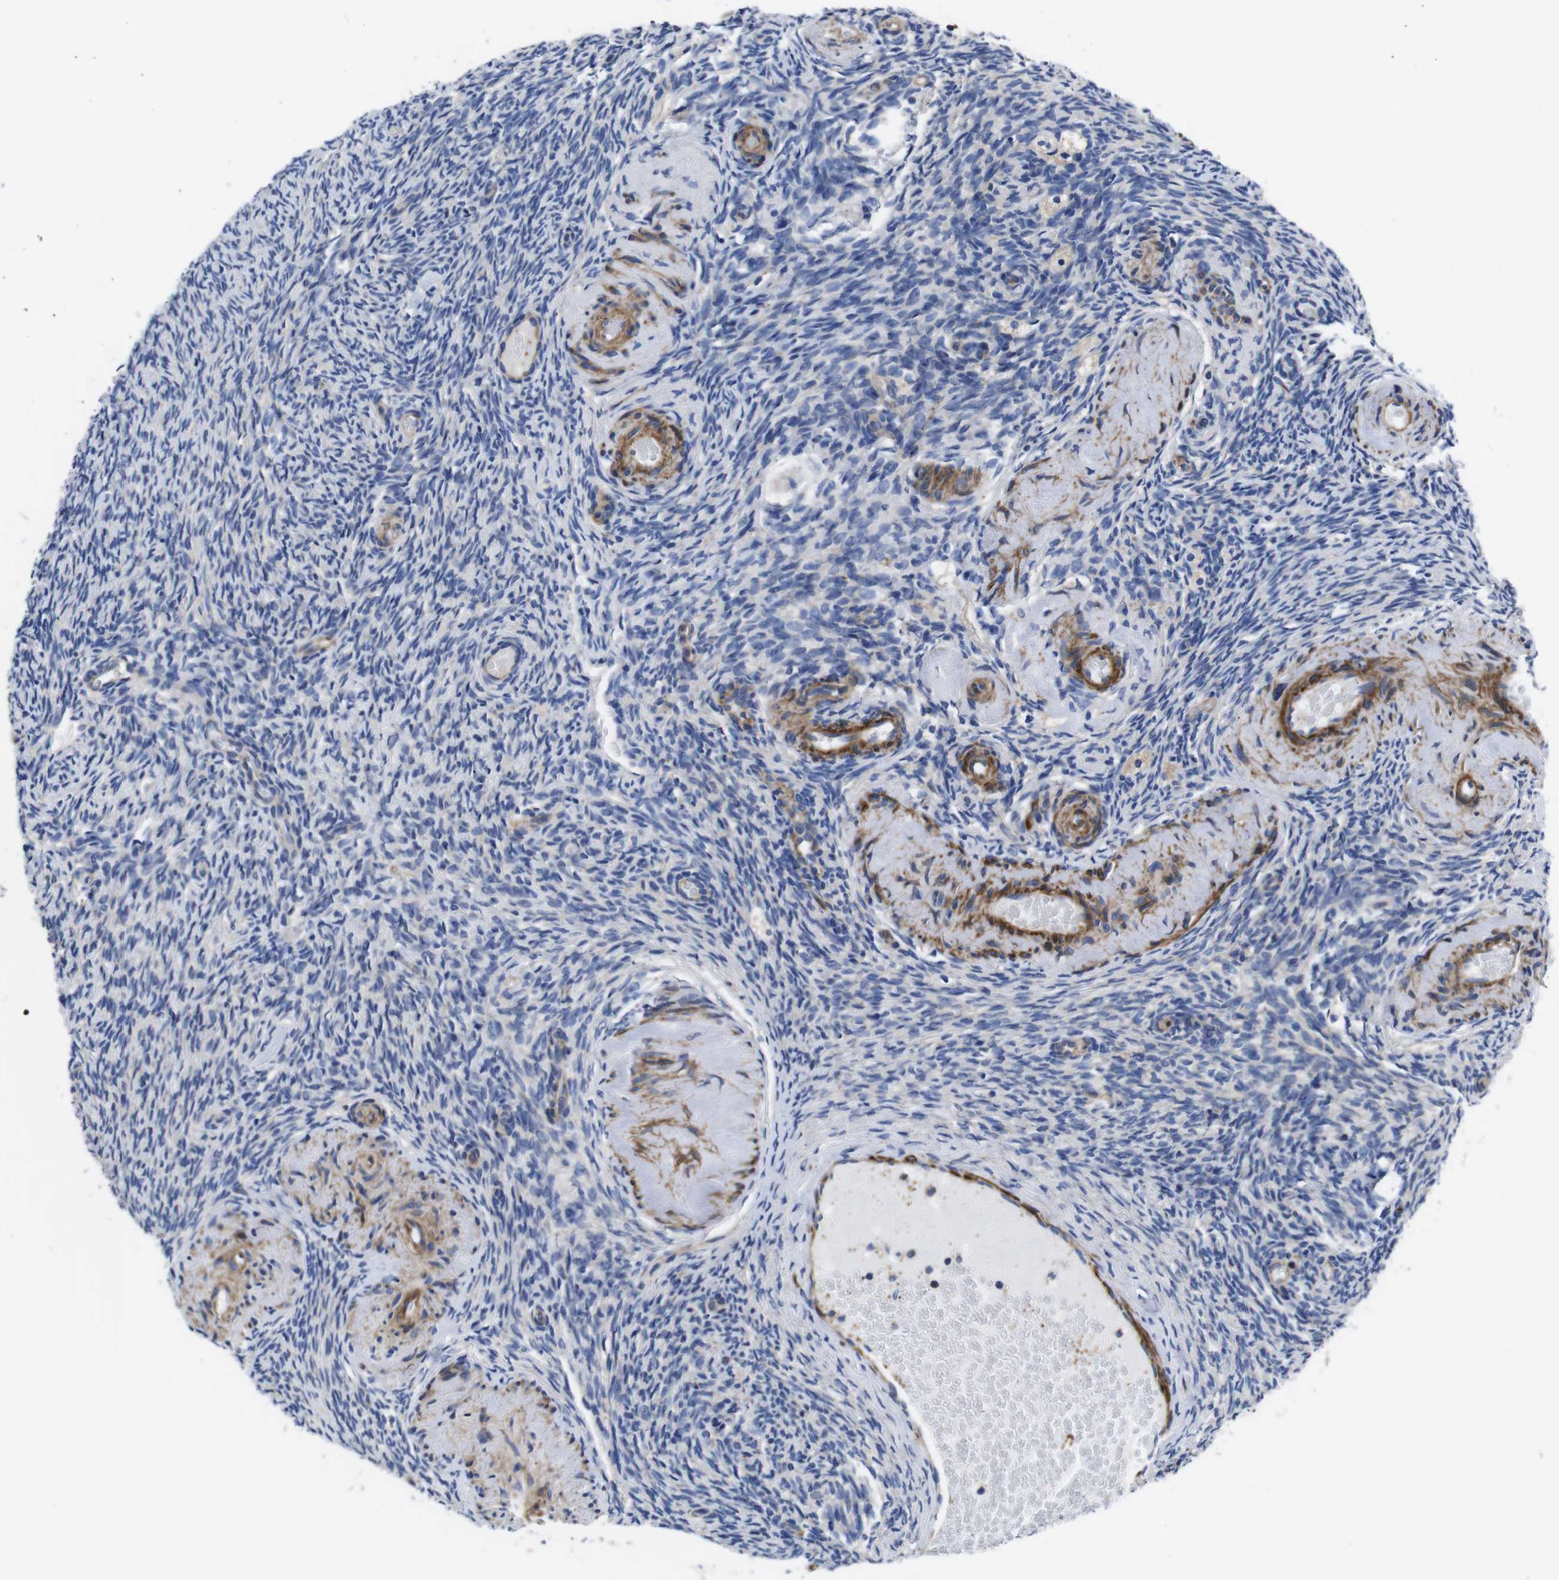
{"staining": {"intensity": "moderate", "quantity": "<25%", "location": "cytoplasmic/membranous"}, "tissue": "ovary", "cell_type": "Ovarian stroma cells", "image_type": "normal", "snomed": [{"axis": "morphology", "description": "Normal tissue, NOS"}, {"axis": "topography", "description": "Ovary"}], "caption": "Human ovary stained with a protein marker demonstrates moderate staining in ovarian stroma cells.", "gene": "GPR4", "patient": {"sex": "female", "age": 60}}